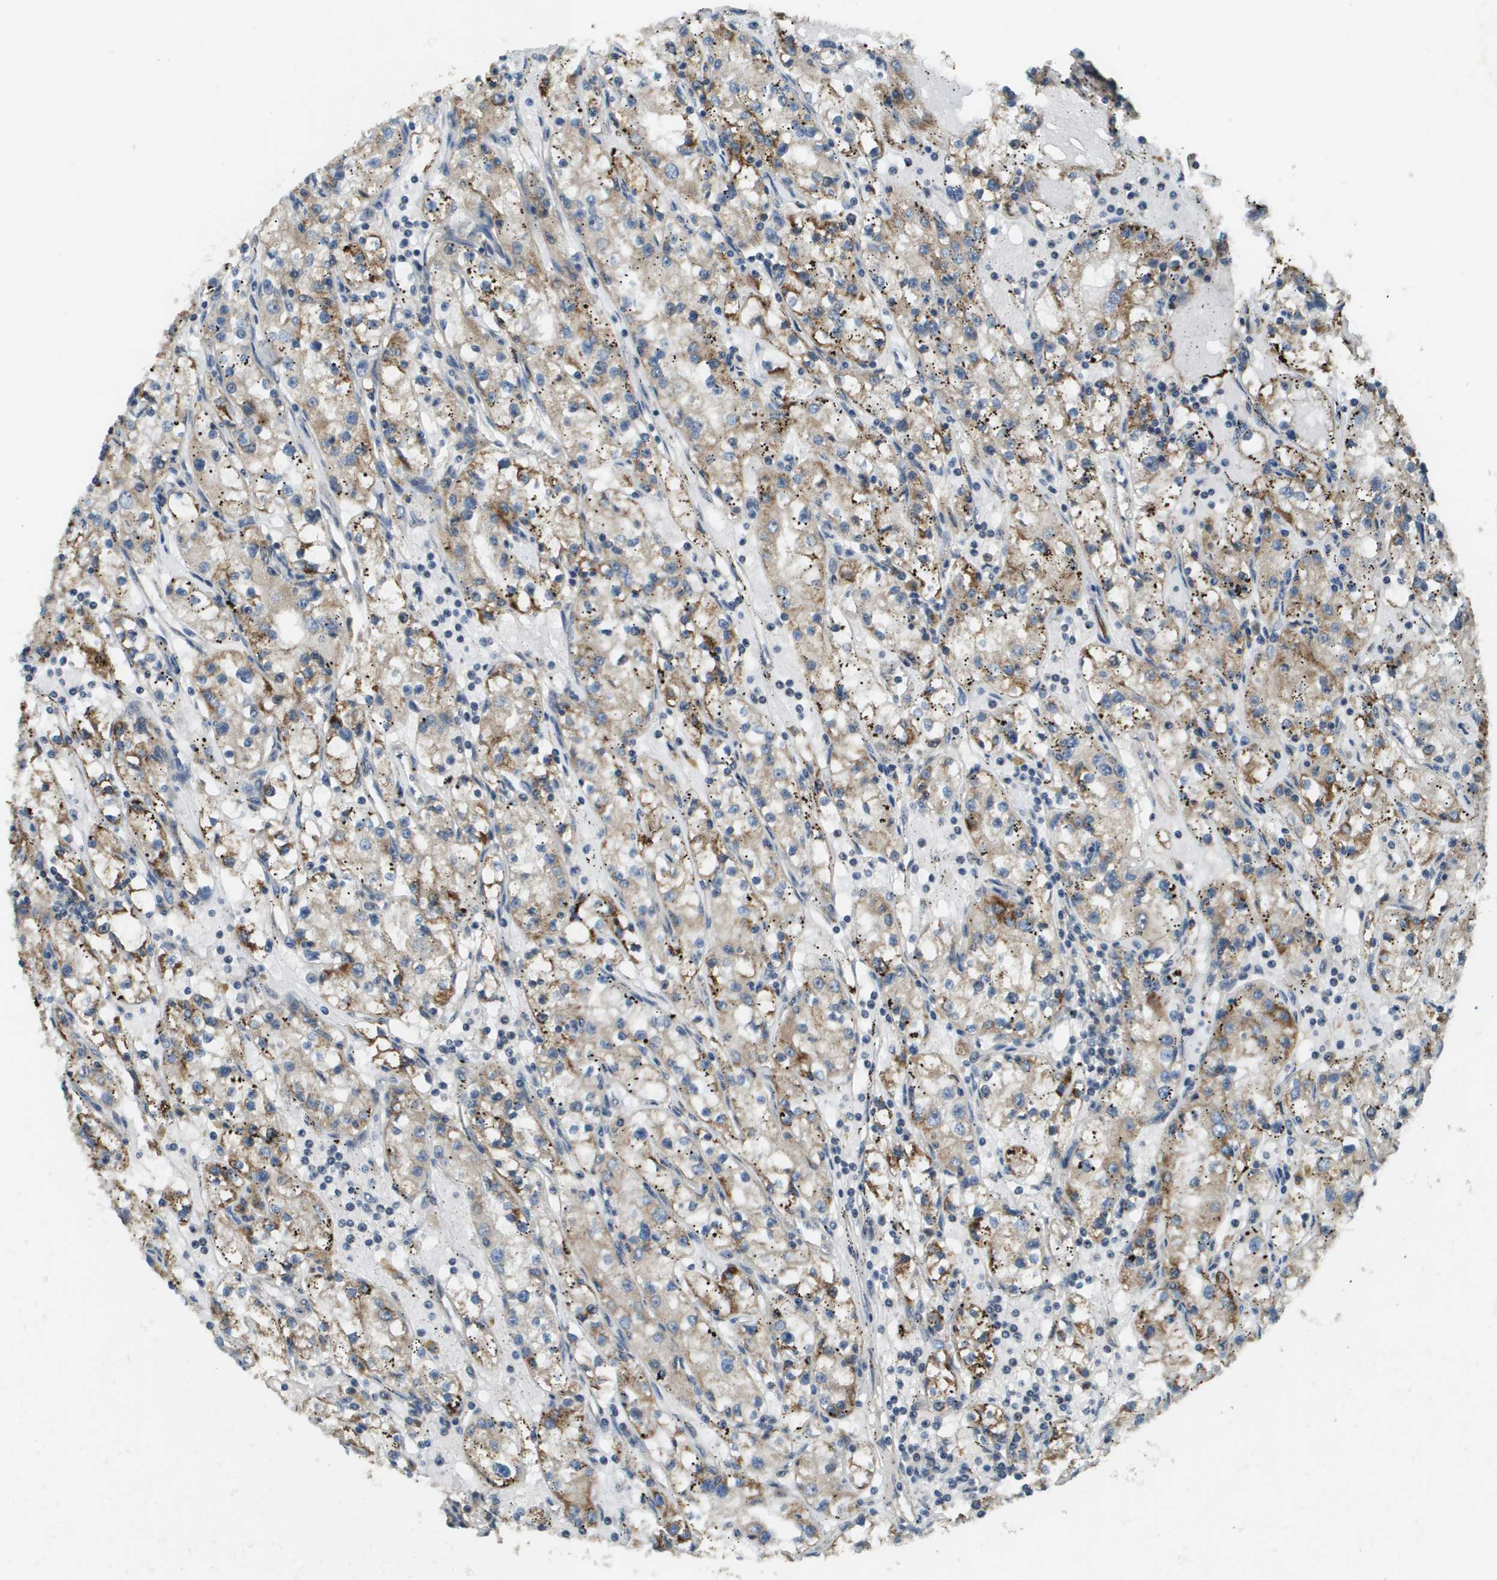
{"staining": {"intensity": "moderate", "quantity": "25%-75%", "location": "cytoplasmic/membranous"}, "tissue": "renal cancer", "cell_type": "Tumor cells", "image_type": "cancer", "snomed": [{"axis": "morphology", "description": "Adenocarcinoma, NOS"}, {"axis": "topography", "description": "Kidney"}], "caption": "A high-resolution histopathology image shows IHC staining of renal adenocarcinoma, which exhibits moderate cytoplasmic/membranous staining in approximately 25%-75% of tumor cells.", "gene": "CDKN2C", "patient": {"sex": "male", "age": 56}}